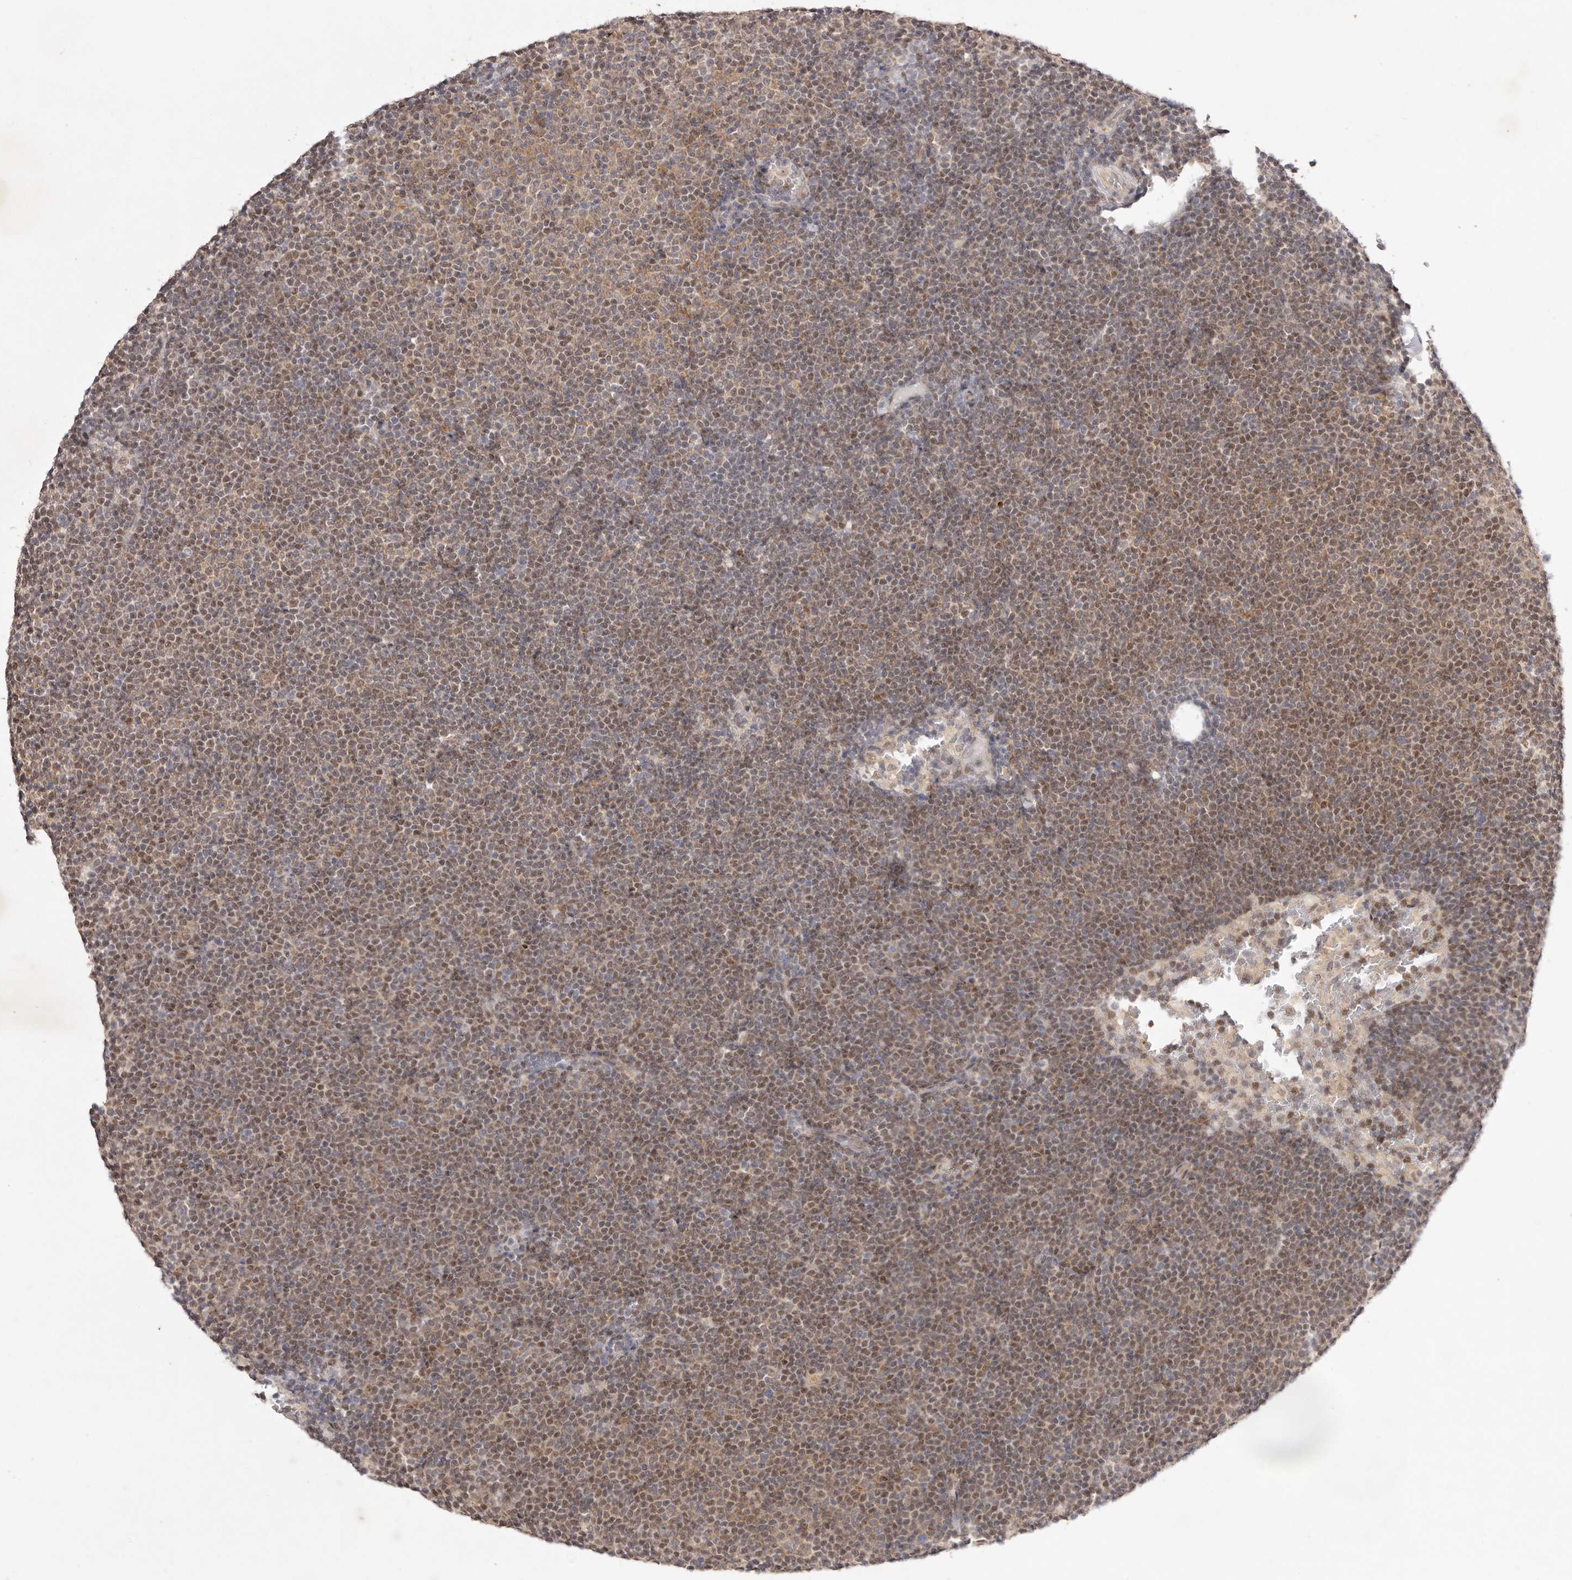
{"staining": {"intensity": "moderate", "quantity": ">75%", "location": "cytoplasmic/membranous,nuclear"}, "tissue": "lymphoma", "cell_type": "Tumor cells", "image_type": "cancer", "snomed": [{"axis": "morphology", "description": "Malignant lymphoma, non-Hodgkin's type, Low grade"}, {"axis": "topography", "description": "Lymph node"}], "caption": "Low-grade malignant lymphoma, non-Hodgkin's type stained with DAB (3,3'-diaminobenzidine) immunohistochemistry reveals medium levels of moderate cytoplasmic/membranous and nuclear positivity in approximately >75% of tumor cells.", "gene": "TADA1", "patient": {"sex": "female", "age": 53}}